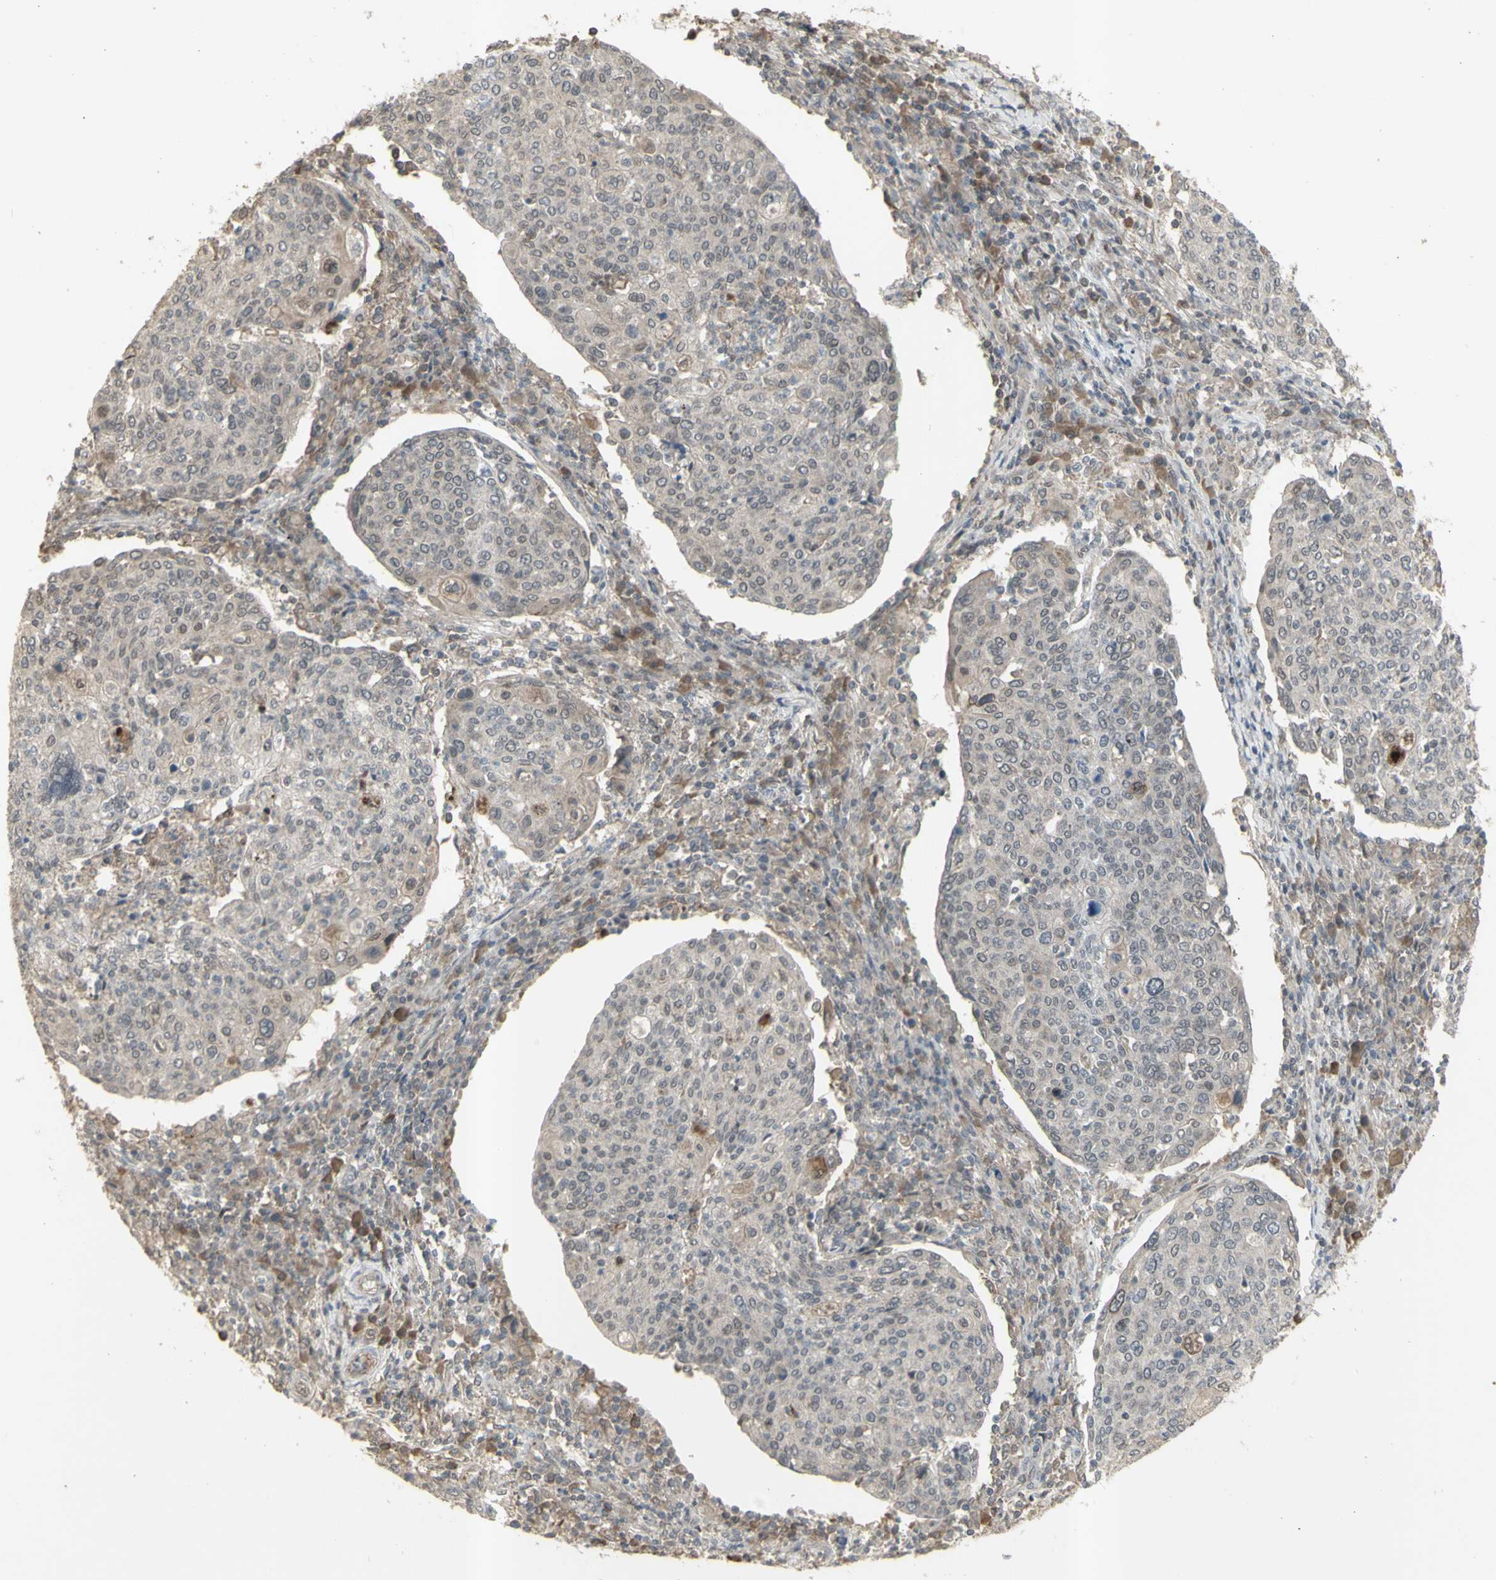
{"staining": {"intensity": "weak", "quantity": ">75%", "location": "cytoplasmic/membranous"}, "tissue": "cervical cancer", "cell_type": "Tumor cells", "image_type": "cancer", "snomed": [{"axis": "morphology", "description": "Squamous cell carcinoma, NOS"}, {"axis": "topography", "description": "Cervix"}], "caption": "Protein expression analysis of human cervical cancer reveals weak cytoplasmic/membranous expression in approximately >75% of tumor cells. The staining is performed using DAB brown chromogen to label protein expression. The nuclei are counter-stained blue using hematoxylin.", "gene": "ALOX12", "patient": {"sex": "female", "age": 40}}